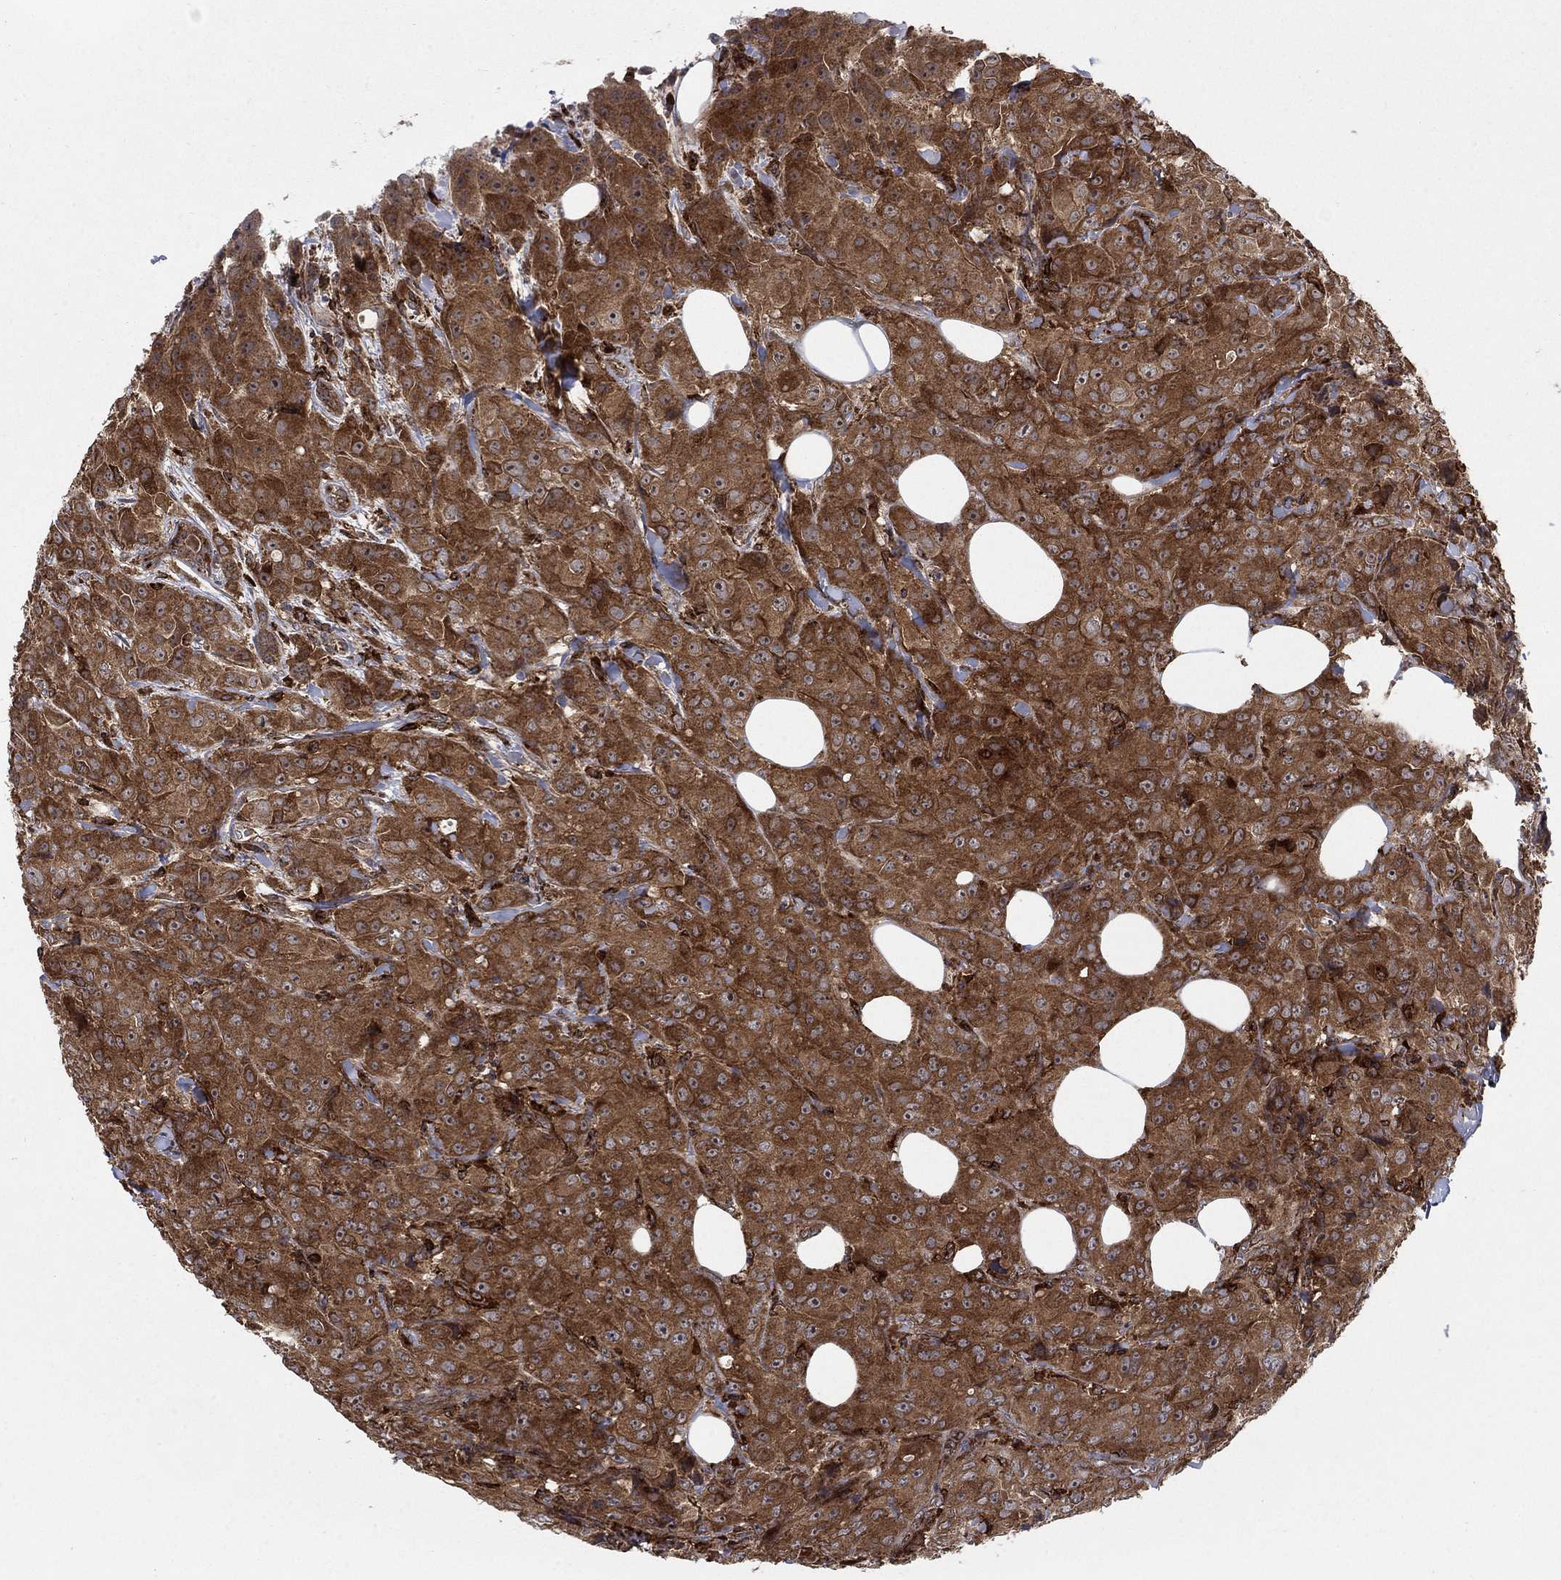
{"staining": {"intensity": "strong", "quantity": ">75%", "location": "cytoplasmic/membranous"}, "tissue": "breast cancer", "cell_type": "Tumor cells", "image_type": "cancer", "snomed": [{"axis": "morphology", "description": "Duct carcinoma"}, {"axis": "topography", "description": "Breast"}], "caption": "An image of human breast infiltrating ductal carcinoma stained for a protein displays strong cytoplasmic/membranous brown staining in tumor cells.", "gene": "IFI35", "patient": {"sex": "female", "age": 43}}